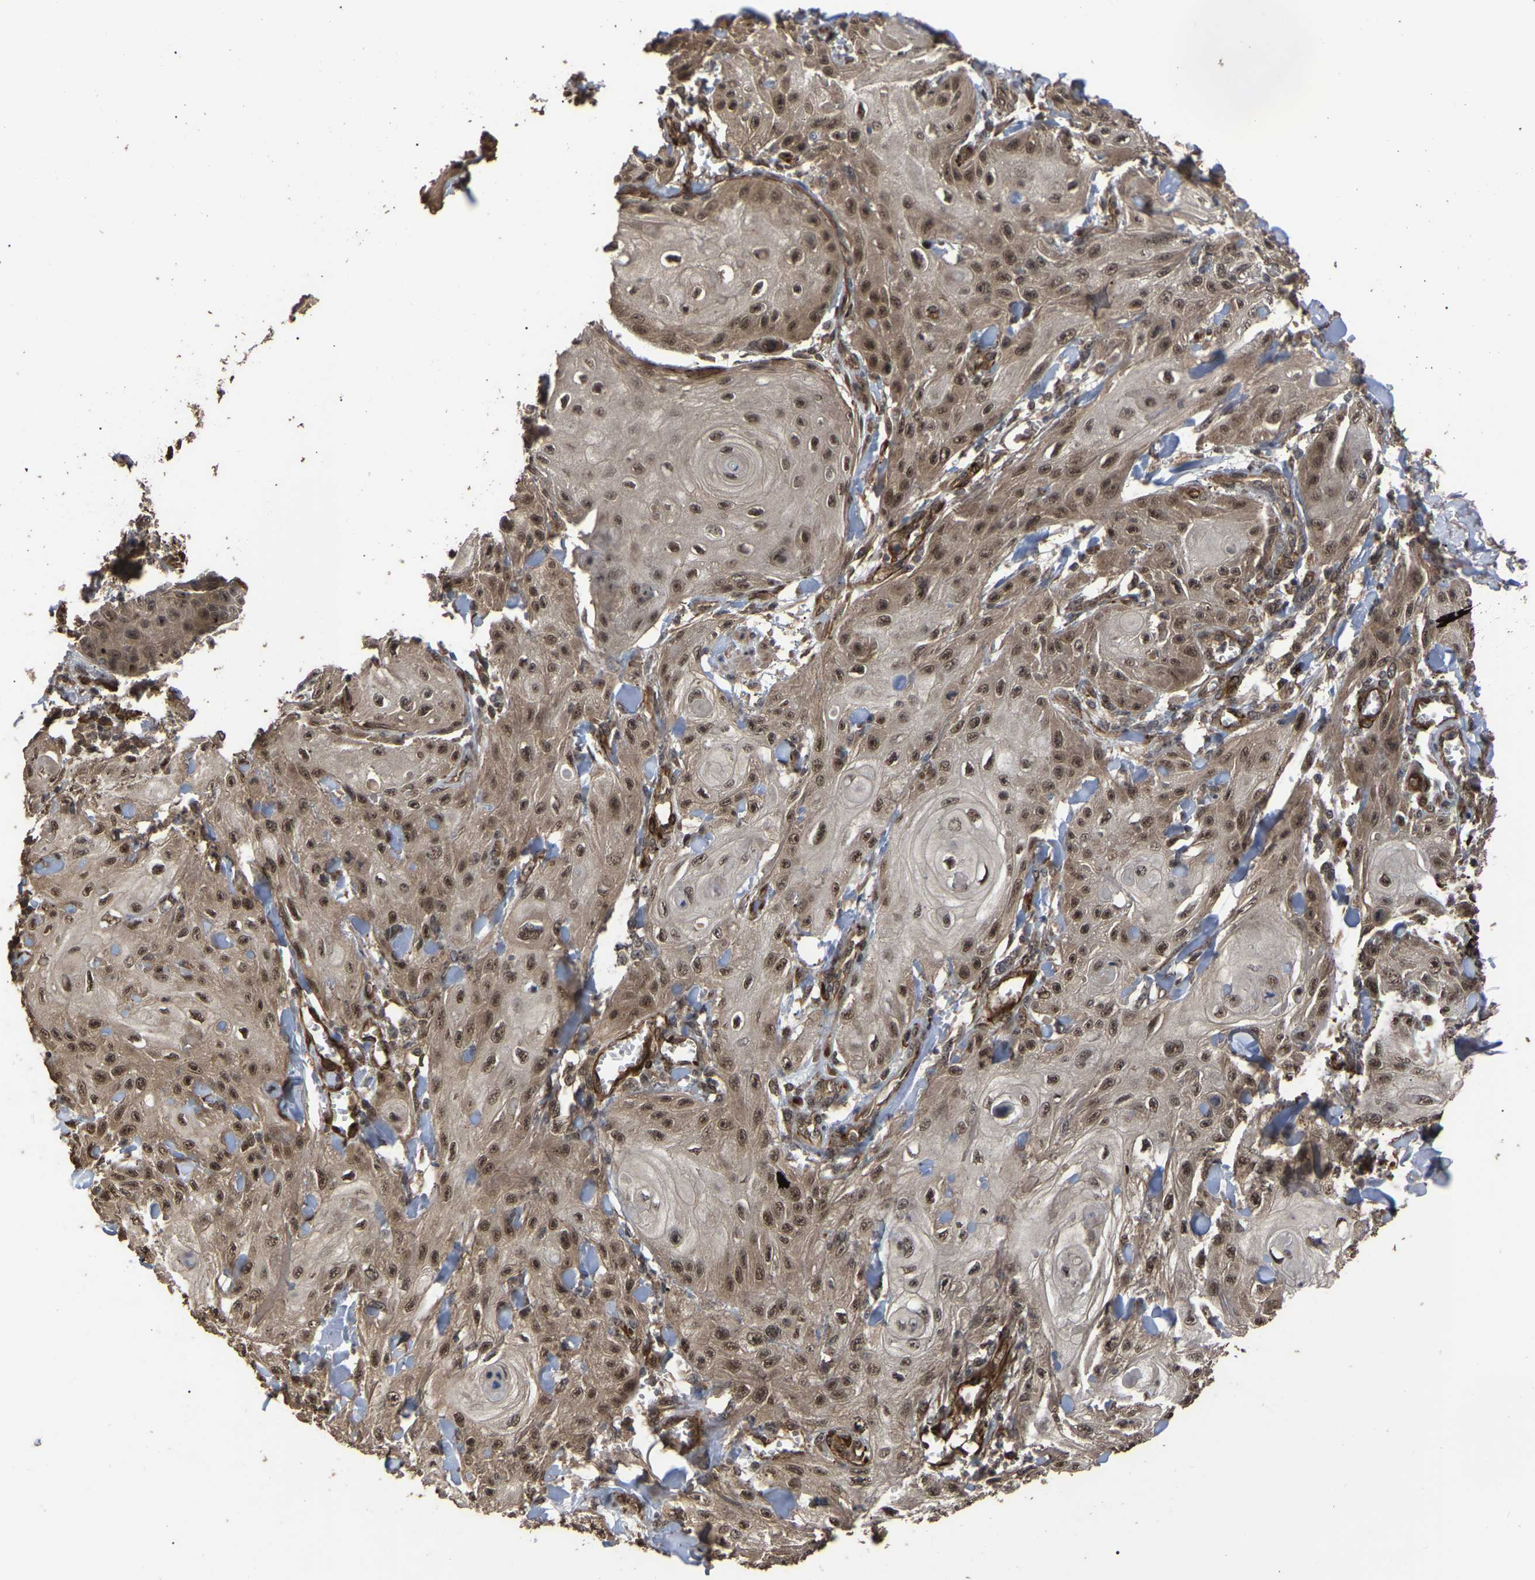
{"staining": {"intensity": "moderate", "quantity": ">75%", "location": "cytoplasmic/membranous,nuclear"}, "tissue": "skin cancer", "cell_type": "Tumor cells", "image_type": "cancer", "snomed": [{"axis": "morphology", "description": "Squamous cell carcinoma, NOS"}, {"axis": "topography", "description": "Skin"}], "caption": "Squamous cell carcinoma (skin) stained with a brown dye exhibits moderate cytoplasmic/membranous and nuclear positive staining in approximately >75% of tumor cells.", "gene": "FAM161B", "patient": {"sex": "male", "age": 74}}